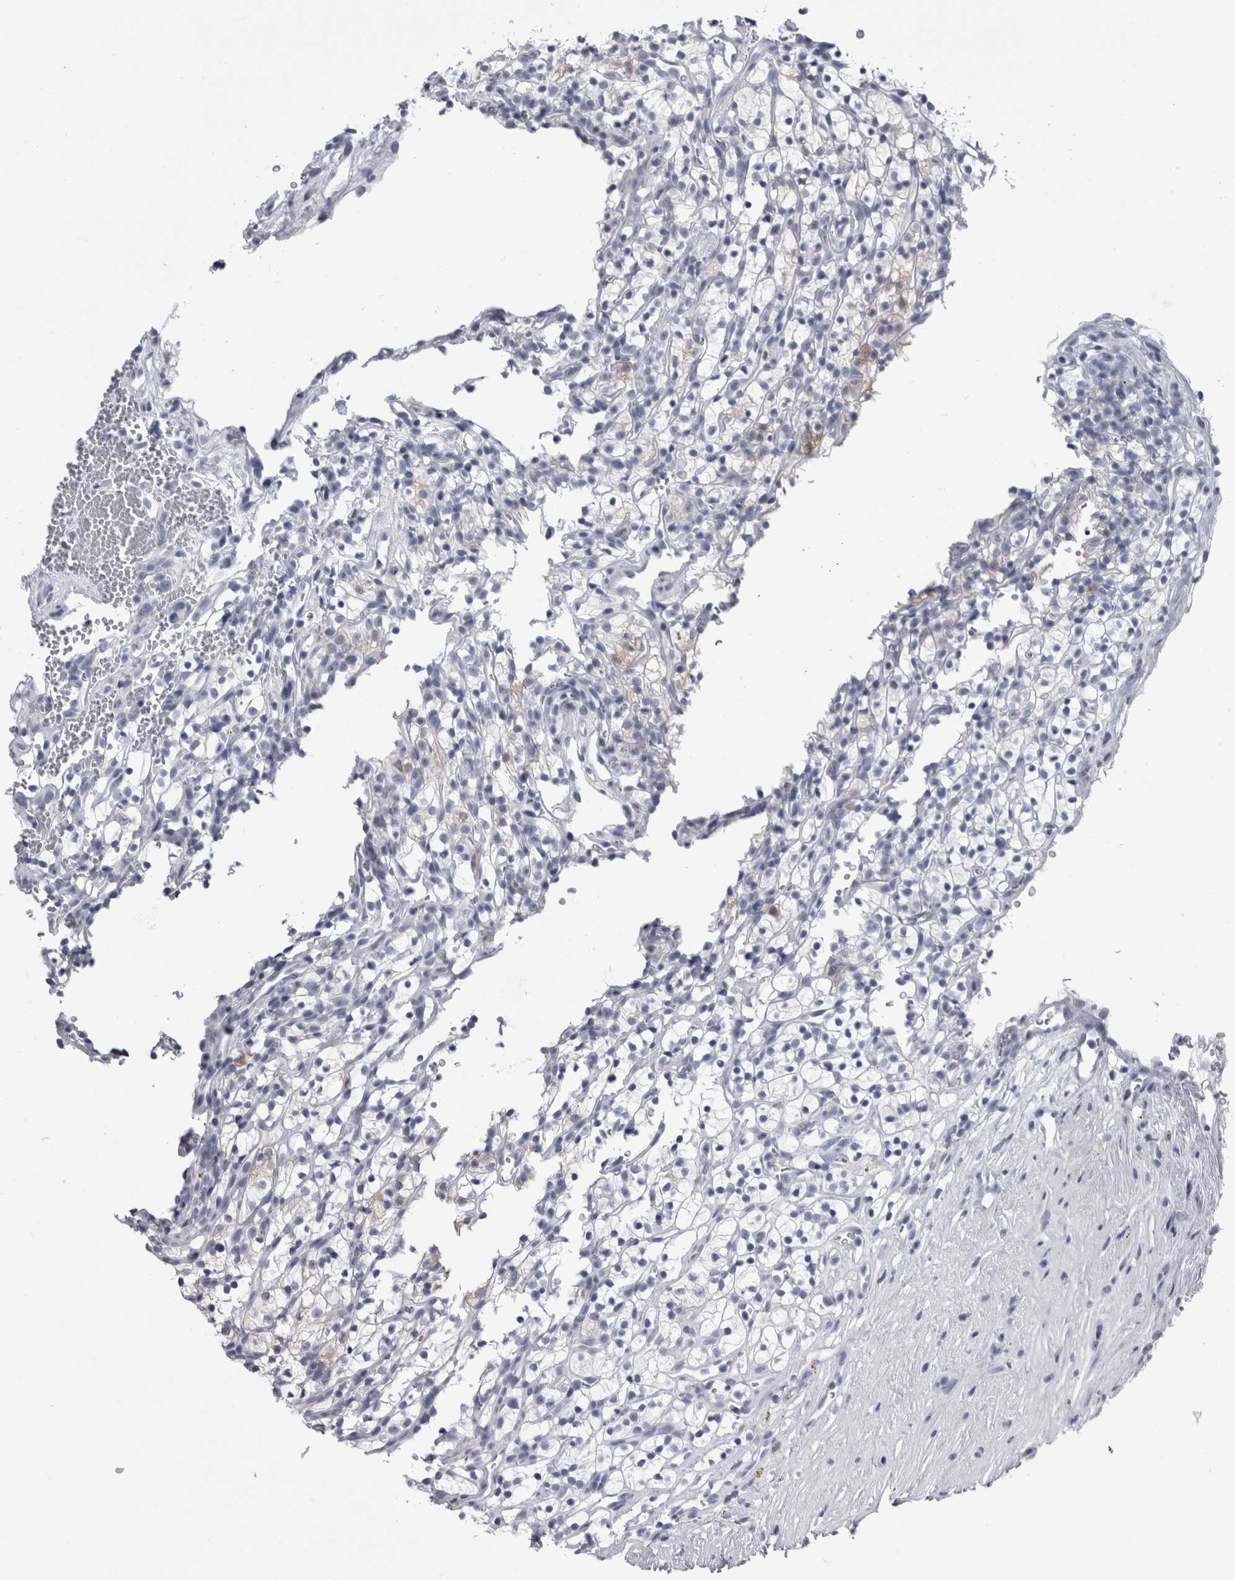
{"staining": {"intensity": "negative", "quantity": "none", "location": "none"}, "tissue": "renal cancer", "cell_type": "Tumor cells", "image_type": "cancer", "snomed": [{"axis": "morphology", "description": "Adenocarcinoma, NOS"}, {"axis": "topography", "description": "Kidney"}], "caption": "Immunohistochemistry (IHC) of renal adenocarcinoma reveals no positivity in tumor cells.", "gene": "ALDH8A1", "patient": {"sex": "female", "age": 57}}